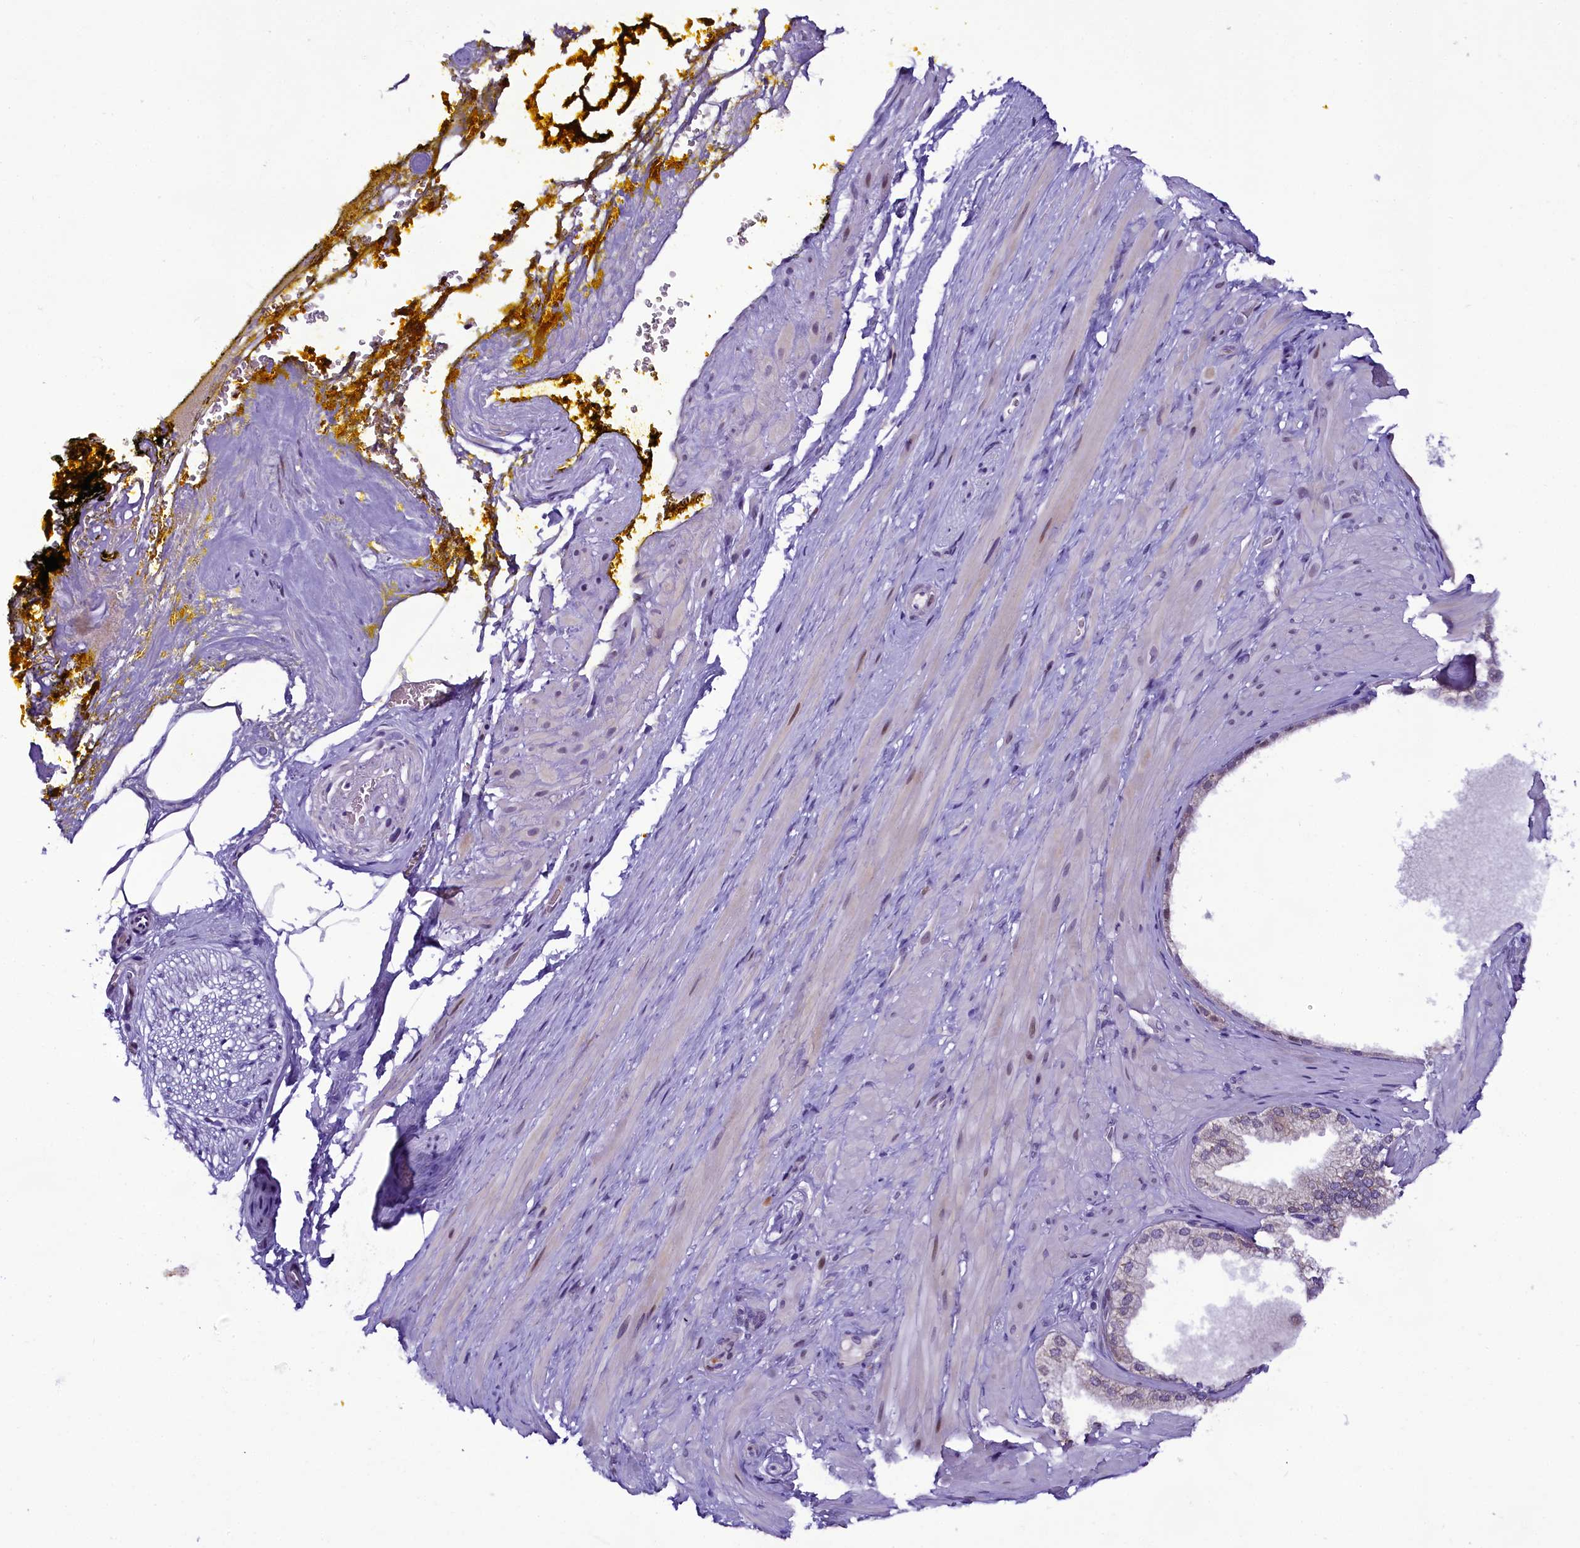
{"staining": {"intensity": "negative", "quantity": "none", "location": "none"}, "tissue": "adipose tissue", "cell_type": "Adipocytes", "image_type": "normal", "snomed": [{"axis": "morphology", "description": "Normal tissue, NOS"}, {"axis": "morphology", "description": "Adenocarcinoma, Low grade"}, {"axis": "topography", "description": "Prostate"}, {"axis": "topography", "description": "Peripheral nerve tissue"}], "caption": "Immunohistochemistry (IHC) of benign adipose tissue reveals no staining in adipocytes. (DAB immunohistochemistry, high magnification).", "gene": "CCDC106", "patient": {"sex": "male", "age": 63}}